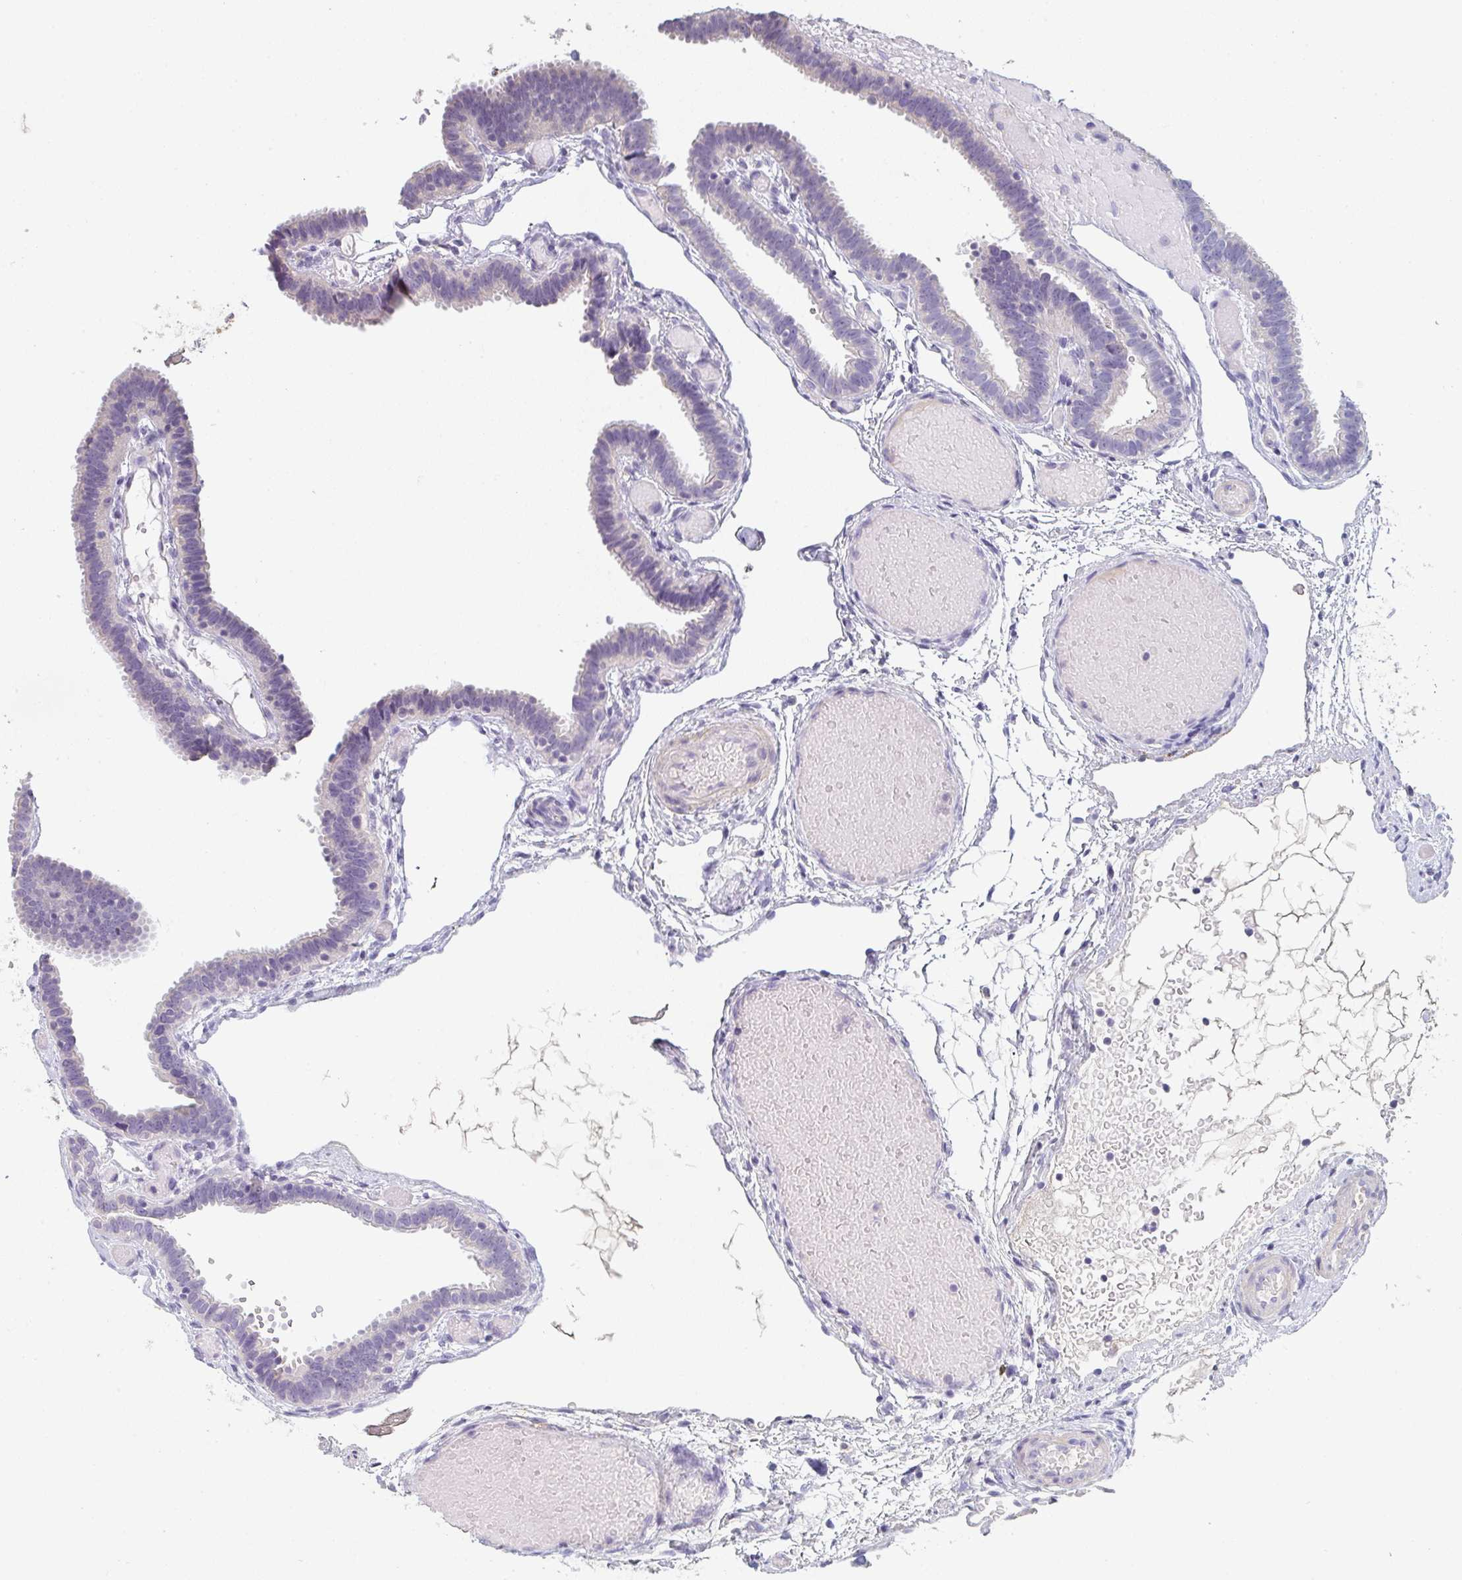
{"staining": {"intensity": "negative", "quantity": "none", "location": "none"}, "tissue": "fallopian tube", "cell_type": "Glandular cells", "image_type": "normal", "snomed": [{"axis": "morphology", "description": "Normal tissue, NOS"}, {"axis": "topography", "description": "Fallopian tube"}], "caption": "Glandular cells show no significant protein expression in normal fallopian tube. (DAB IHC visualized using brightfield microscopy, high magnification).", "gene": "ZNF215", "patient": {"sex": "female", "age": 37}}